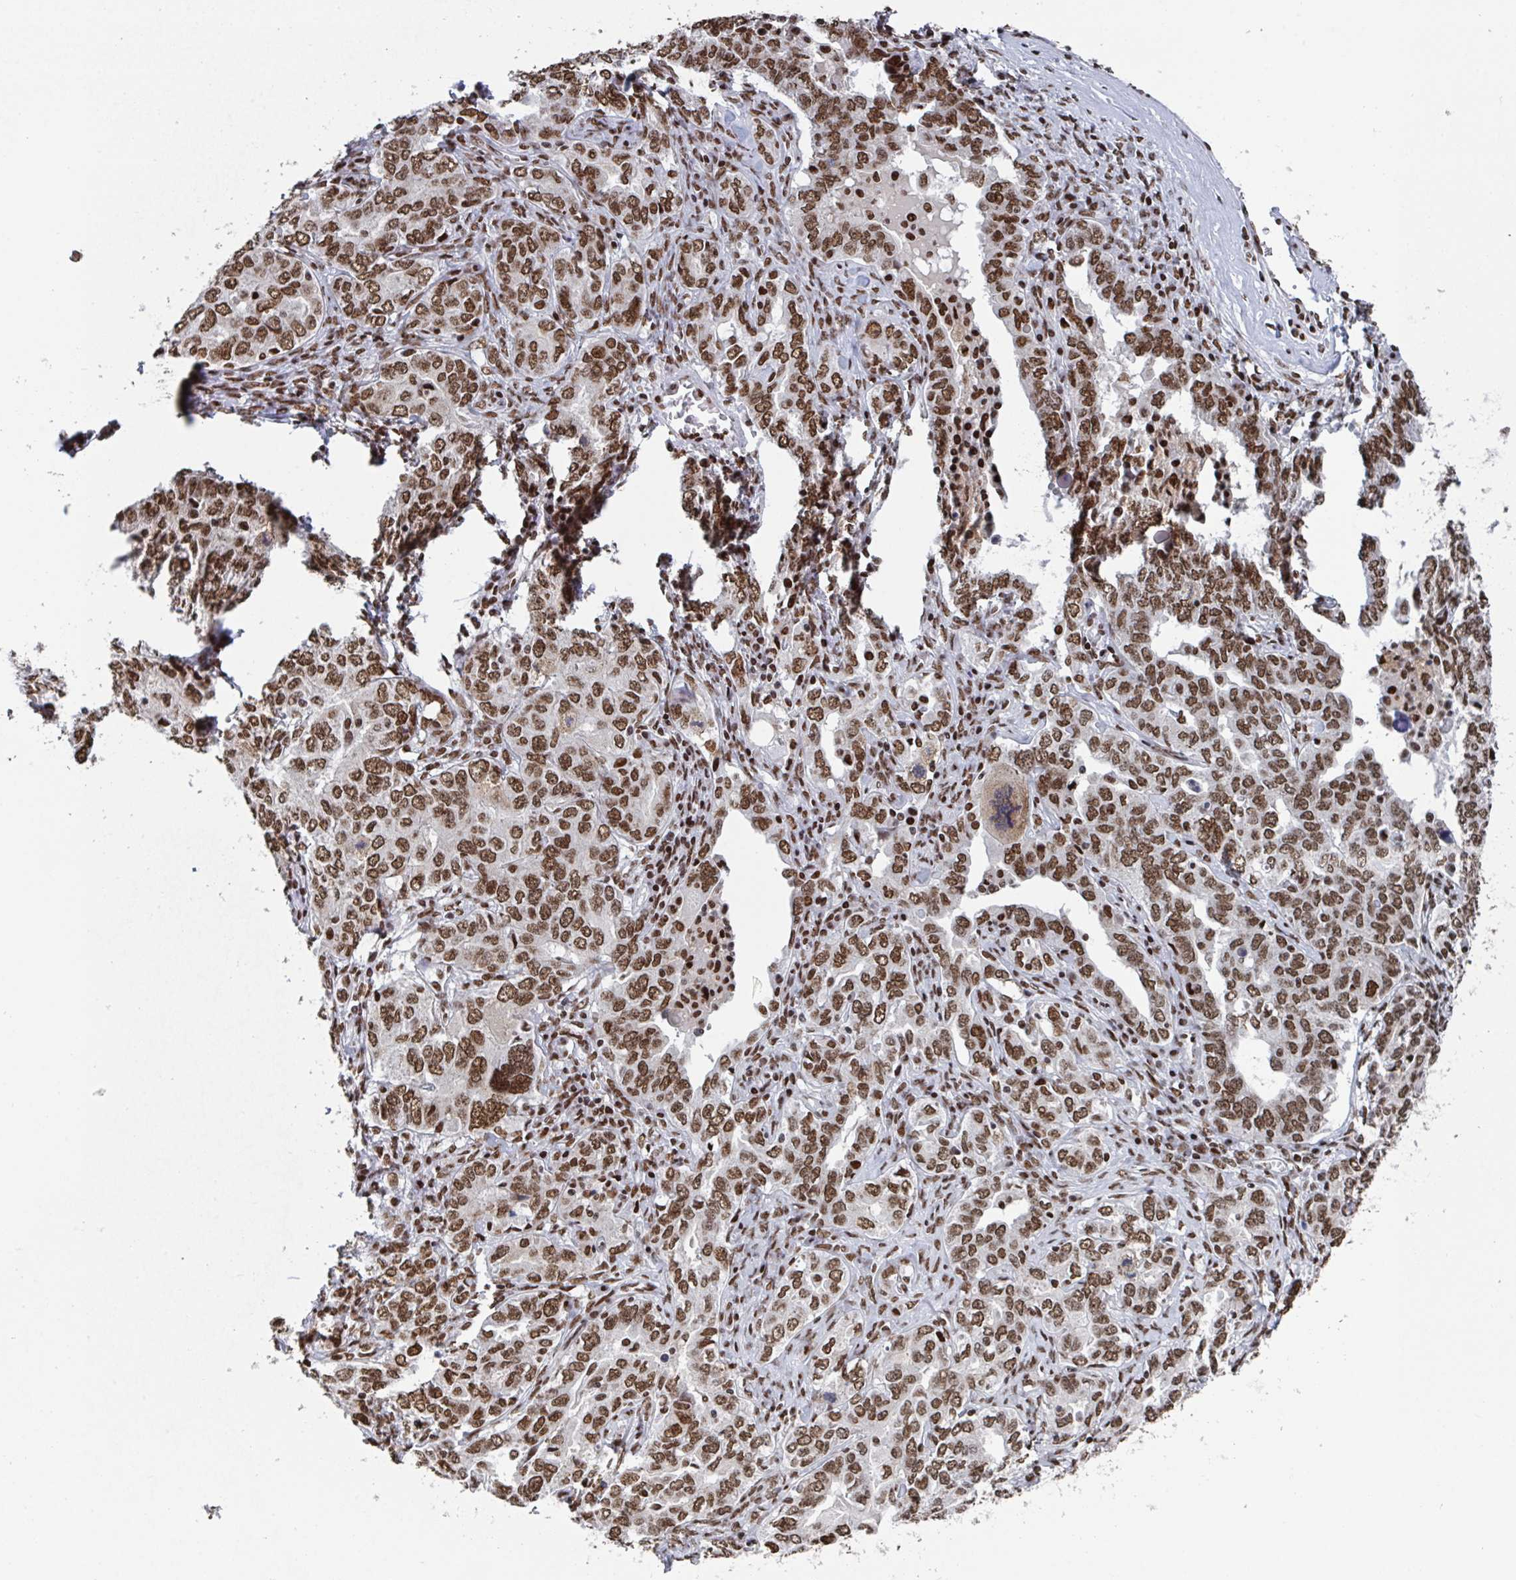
{"staining": {"intensity": "strong", "quantity": ">75%", "location": "nuclear"}, "tissue": "ovarian cancer", "cell_type": "Tumor cells", "image_type": "cancer", "snomed": [{"axis": "morphology", "description": "Carcinoma, endometroid"}, {"axis": "topography", "description": "Ovary"}], "caption": "Immunohistochemical staining of human ovarian endometroid carcinoma demonstrates high levels of strong nuclear expression in about >75% of tumor cells. (IHC, brightfield microscopy, high magnification).", "gene": "ZNF607", "patient": {"sex": "female", "age": 62}}